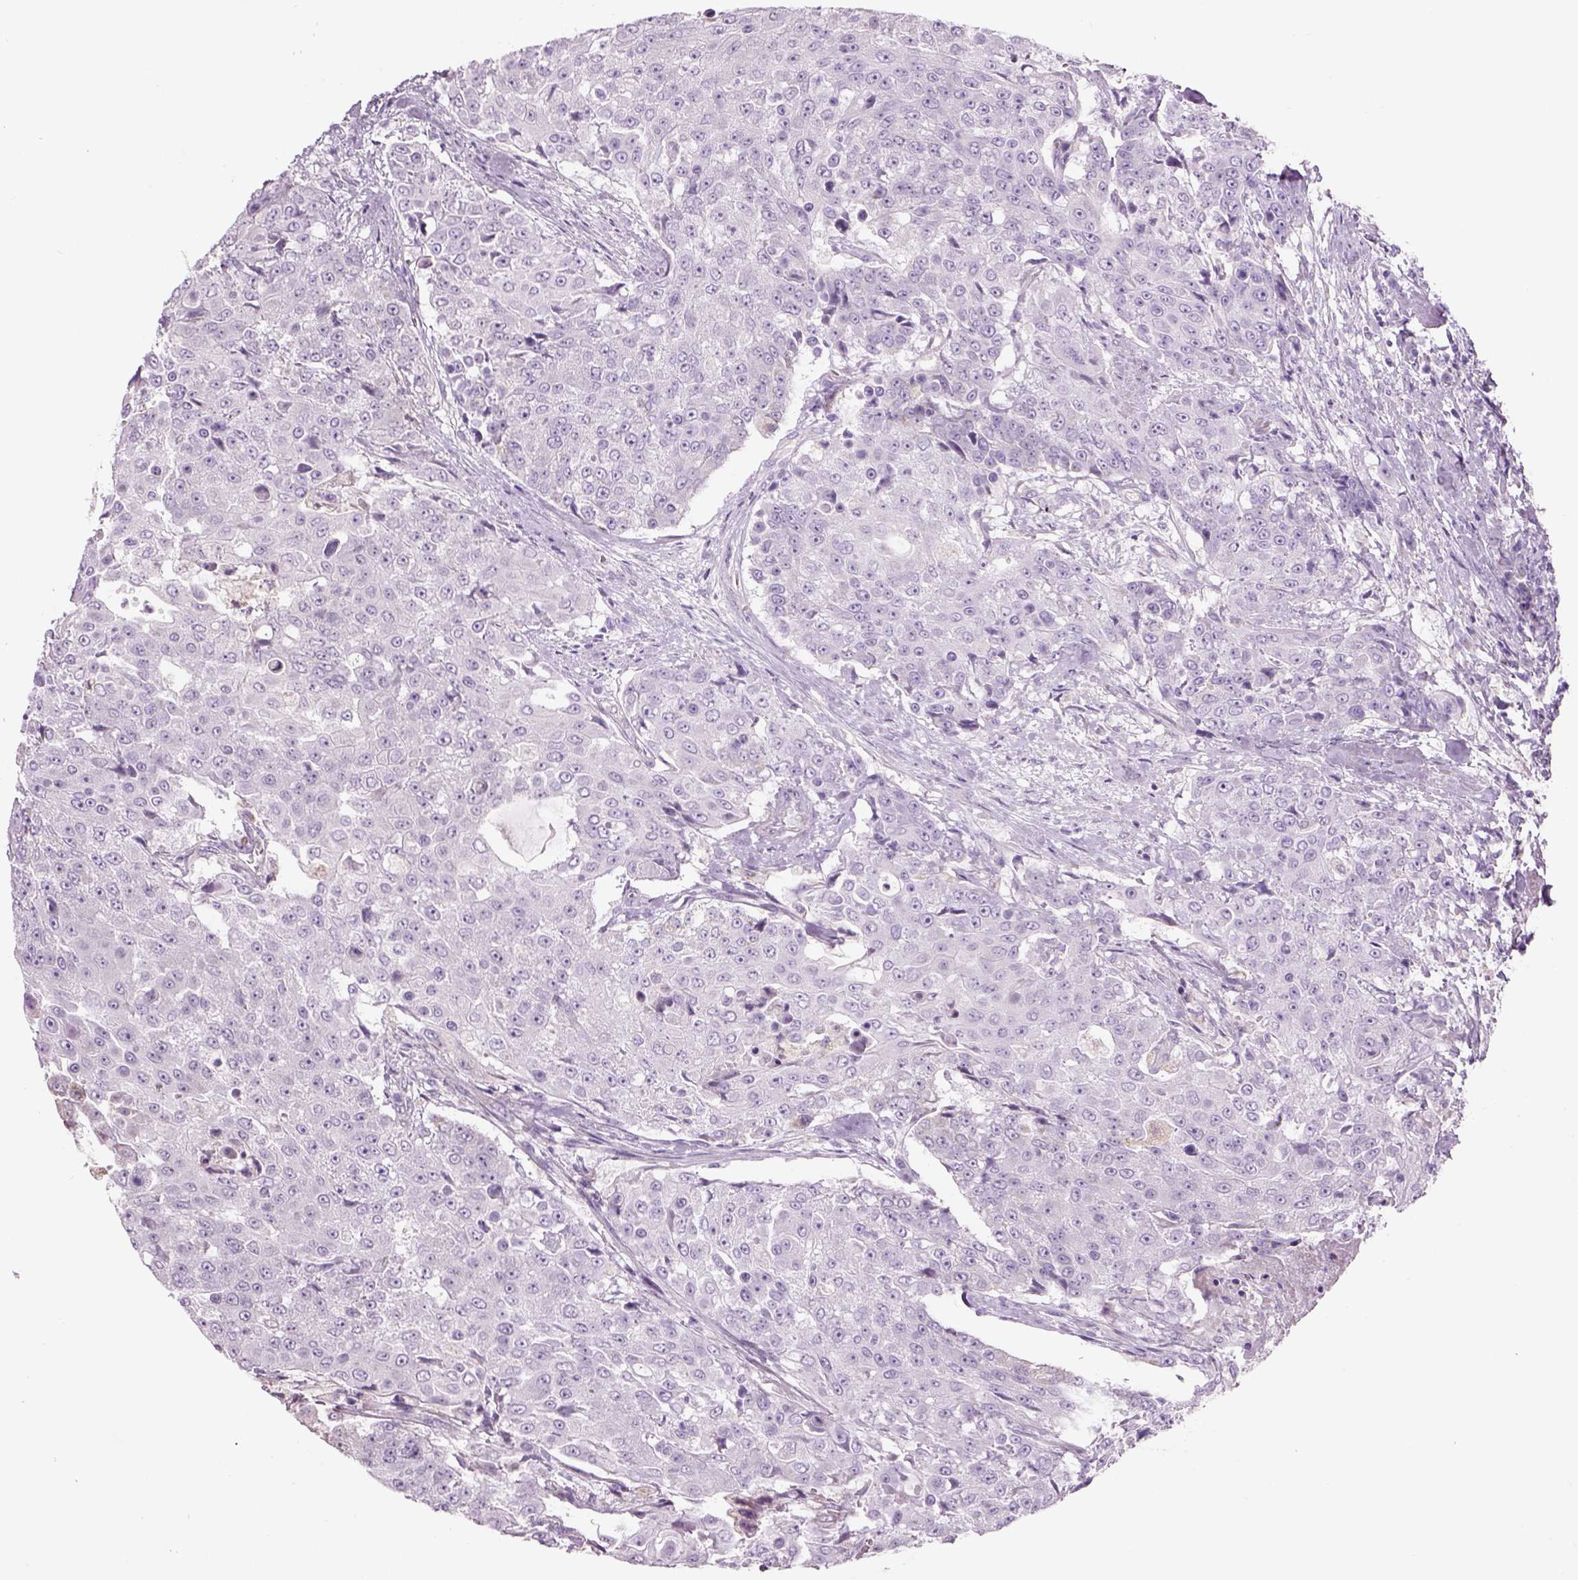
{"staining": {"intensity": "negative", "quantity": "none", "location": "none"}, "tissue": "urothelial cancer", "cell_type": "Tumor cells", "image_type": "cancer", "snomed": [{"axis": "morphology", "description": "Urothelial carcinoma, High grade"}, {"axis": "topography", "description": "Urinary bladder"}], "caption": "Tumor cells are negative for protein expression in human urothelial carcinoma (high-grade).", "gene": "IFT52", "patient": {"sex": "female", "age": 63}}